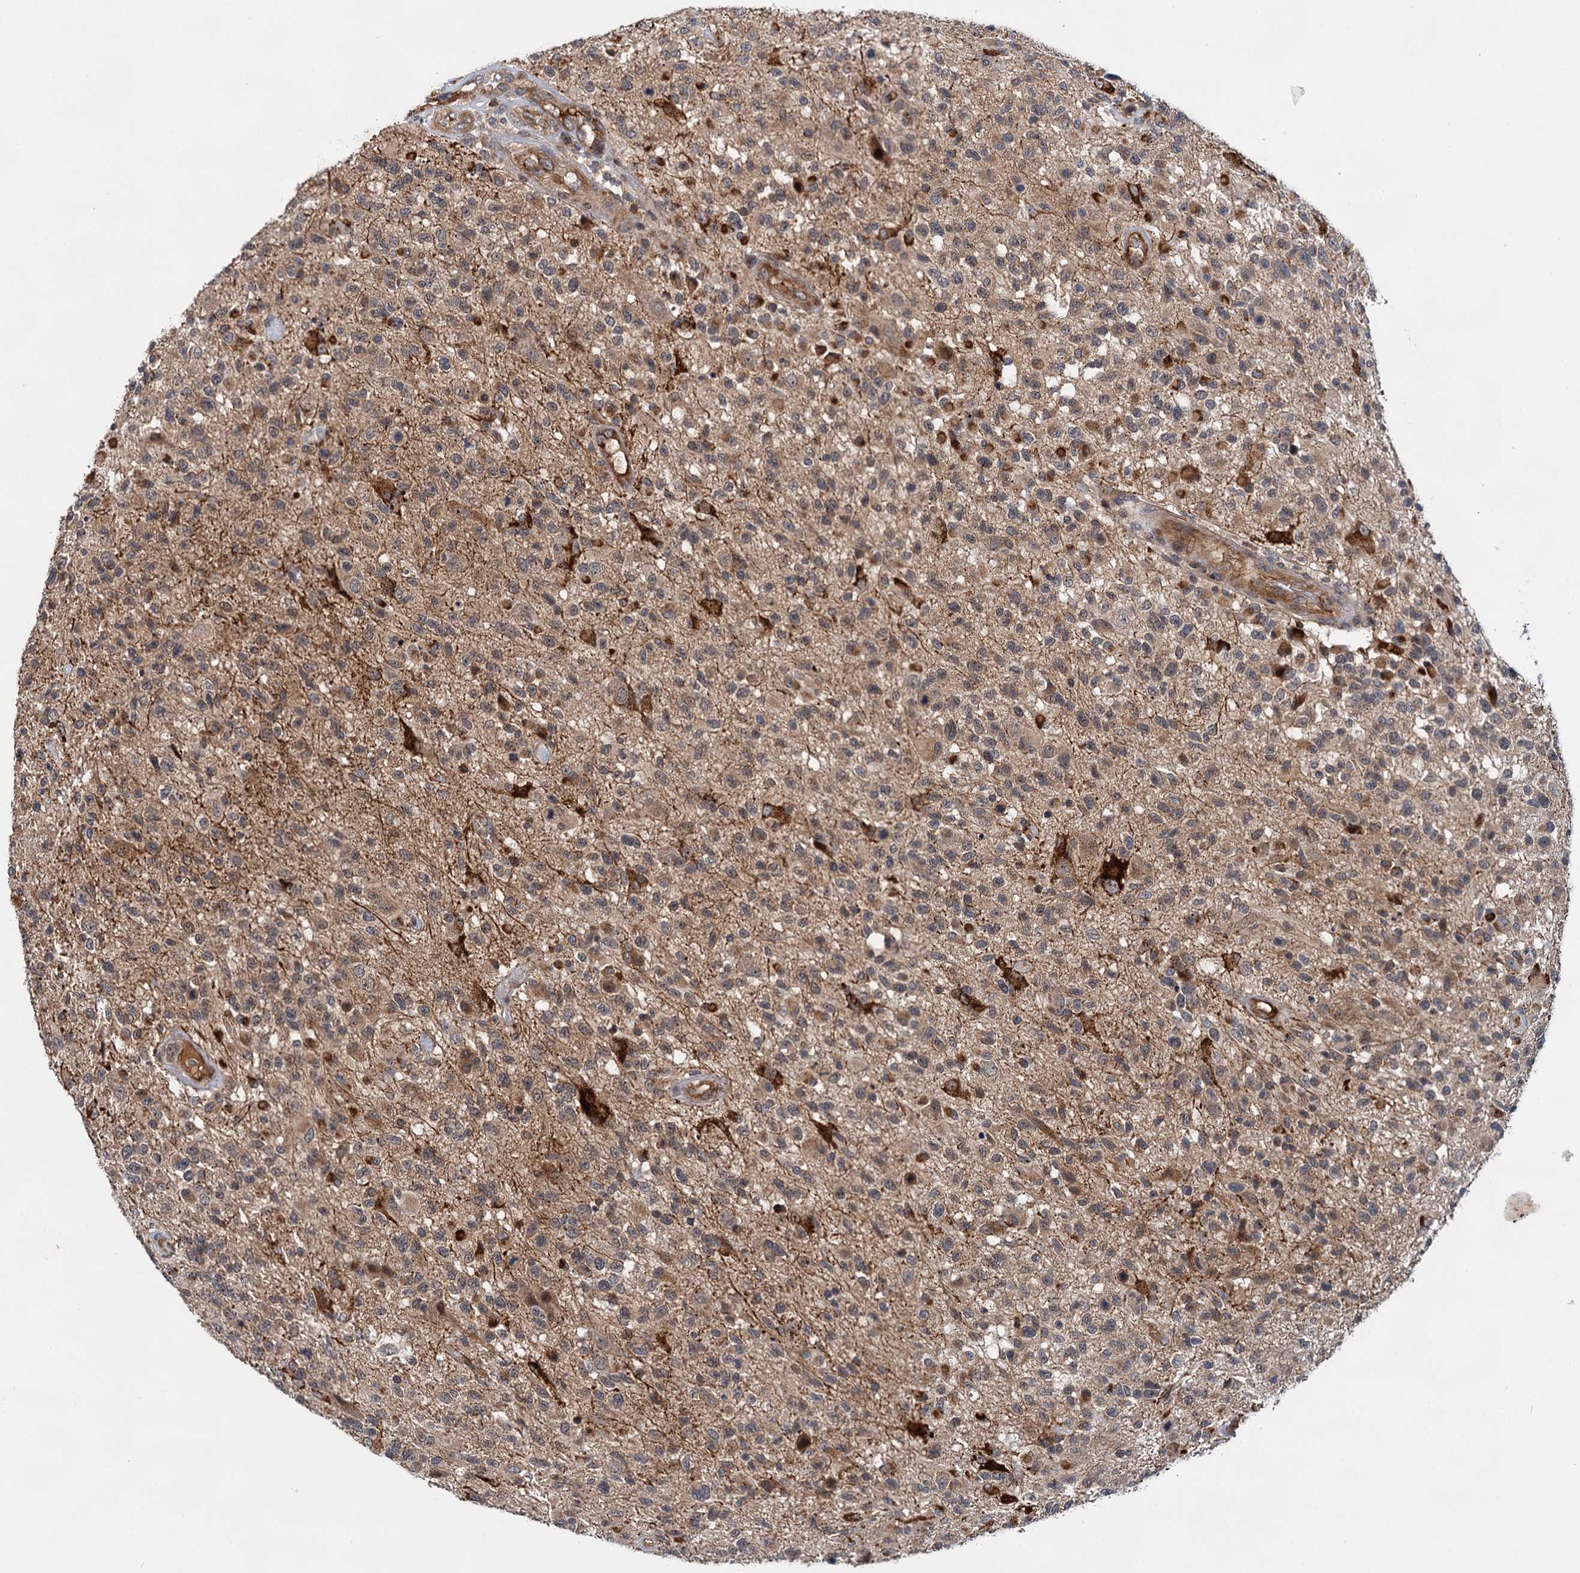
{"staining": {"intensity": "moderate", "quantity": ">75%", "location": "cytoplasmic/membranous"}, "tissue": "glioma", "cell_type": "Tumor cells", "image_type": "cancer", "snomed": [{"axis": "morphology", "description": "Glioma, malignant, High grade"}, {"axis": "morphology", "description": "Glioblastoma, NOS"}, {"axis": "topography", "description": "Brain"}], "caption": "Immunohistochemistry (DAB) staining of glioma demonstrates moderate cytoplasmic/membranous protein staining in about >75% of tumor cells. The staining was performed using DAB to visualize the protein expression in brown, while the nuclei were stained in blue with hematoxylin (Magnification: 20x).", "gene": "ABLIM1", "patient": {"sex": "male", "age": 60}}